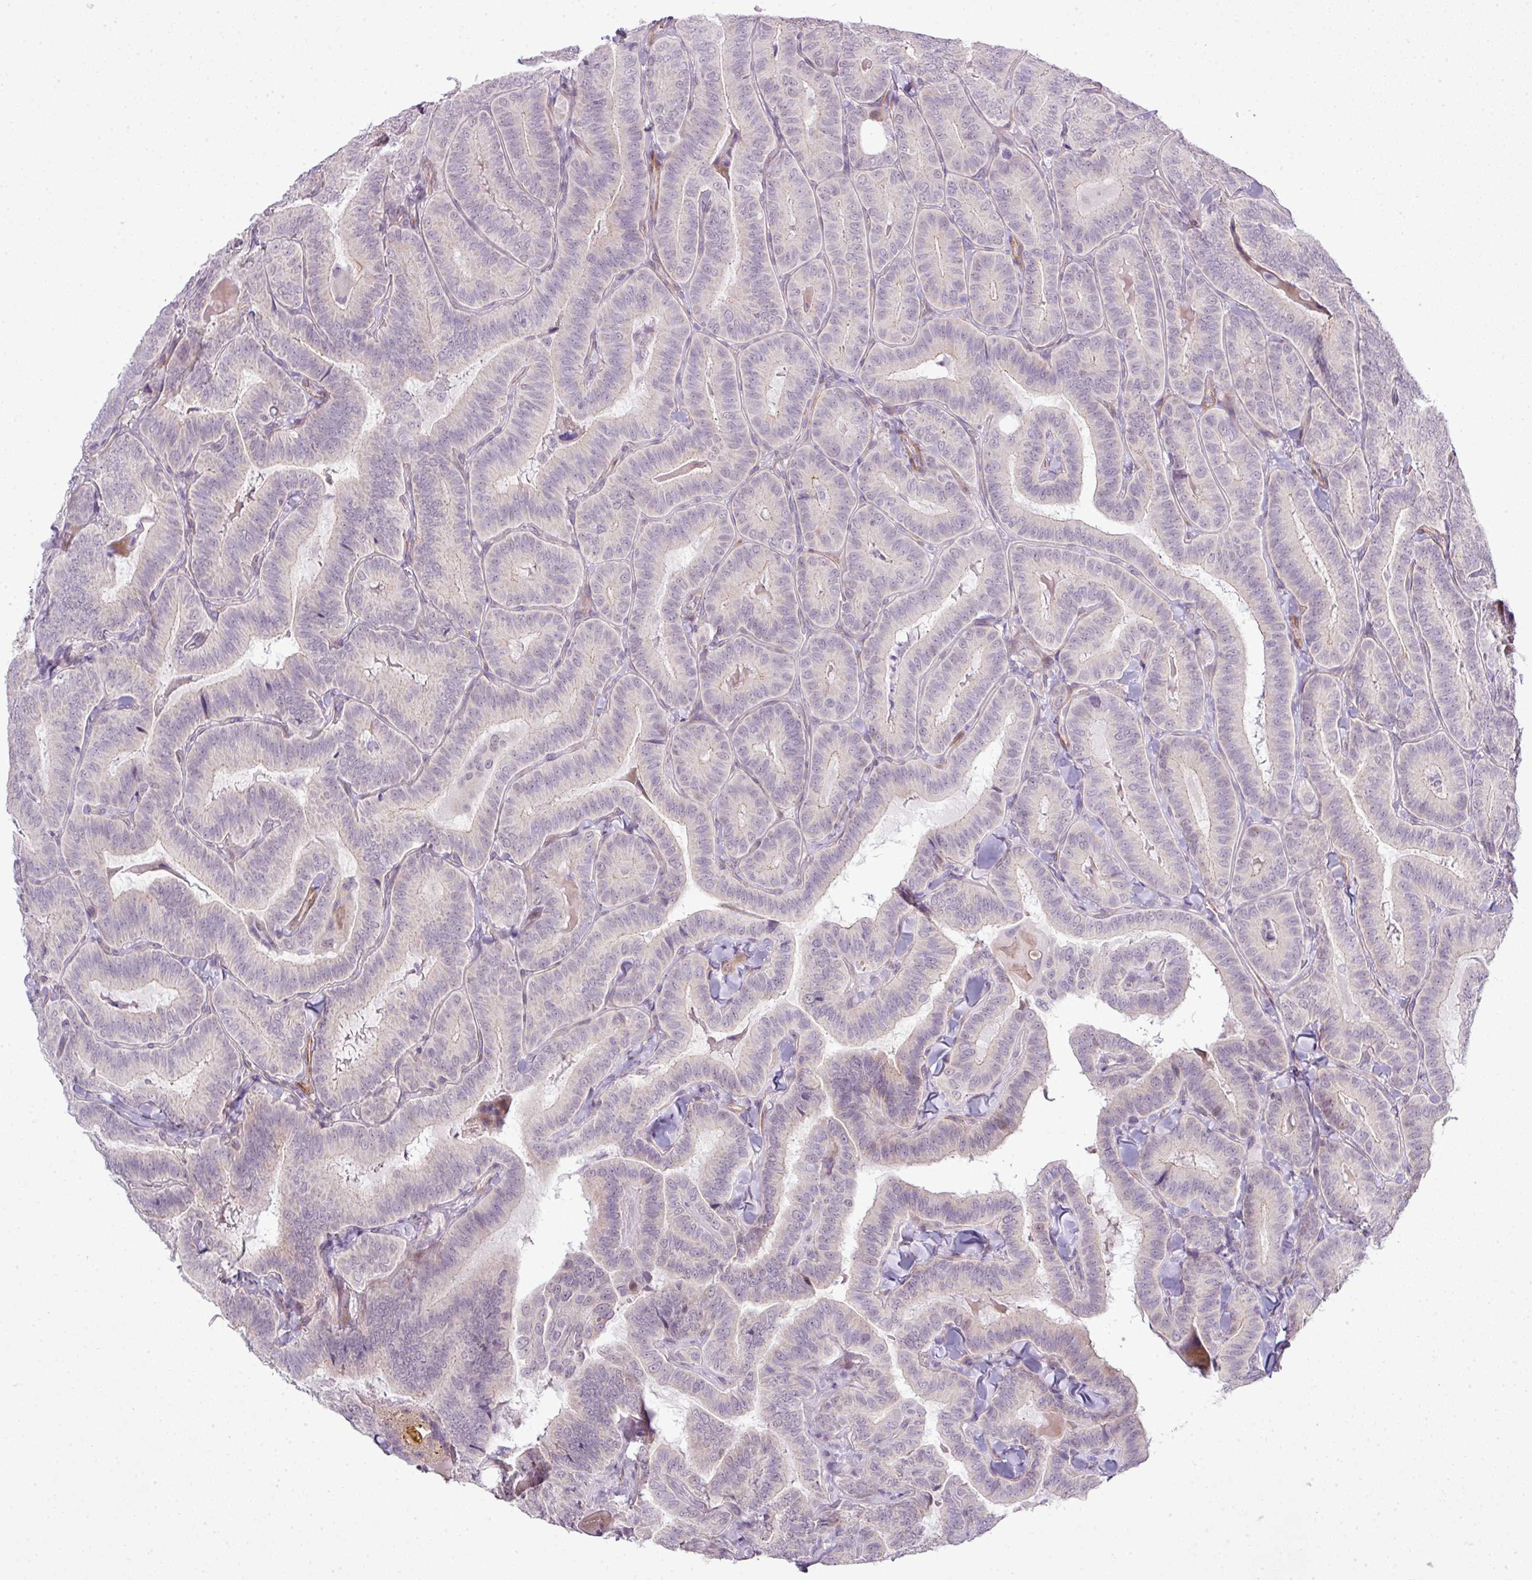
{"staining": {"intensity": "weak", "quantity": "<25%", "location": "nuclear"}, "tissue": "thyroid cancer", "cell_type": "Tumor cells", "image_type": "cancer", "snomed": [{"axis": "morphology", "description": "Papillary adenocarcinoma, NOS"}, {"axis": "topography", "description": "Thyroid gland"}], "caption": "Human thyroid cancer stained for a protein using immunohistochemistry (IHC) displays no expression in tumor cells.", "gene": "ZNF688", "patient": {"sex": "male", "age": 61}}